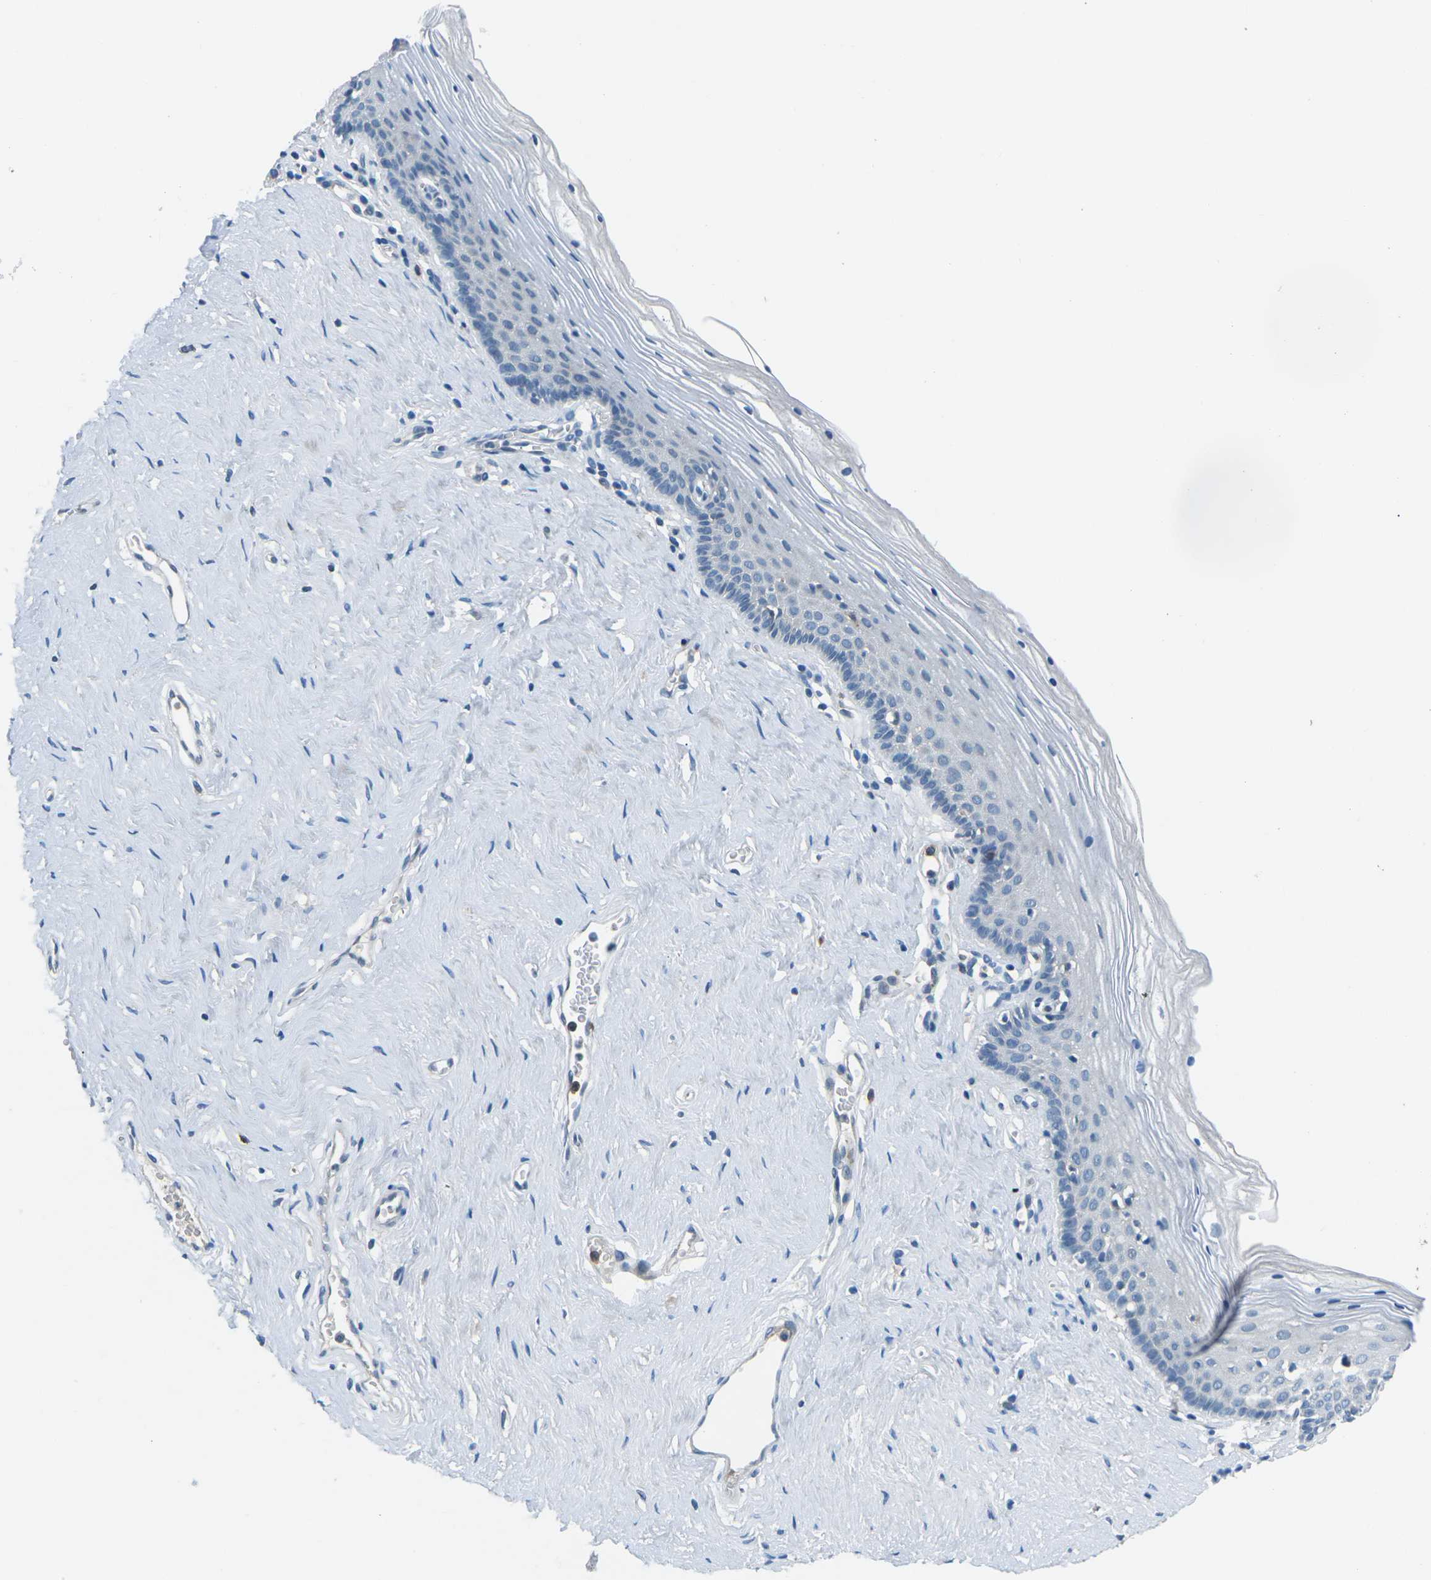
{"staining": {"intensity": "negative", "quantity": "none", "location": "none"}, "tissue": "vagina", "cell_type": "Squamous epithelial cells", "image_type": "normal", "snomed": [{"axis": "morphology", "description": "Normal tissue, NOS"}, {"axis": "topography", "description": "Vagina"}], "caption": "Squamous epithelial cells show no significant expression in normal vagina. (DAB immunohistochemistry (IHC) visualized using brightfield microscopy, high magnification).", "gene": "CD1D", "patient": {"sex": "female", "age": 32}}